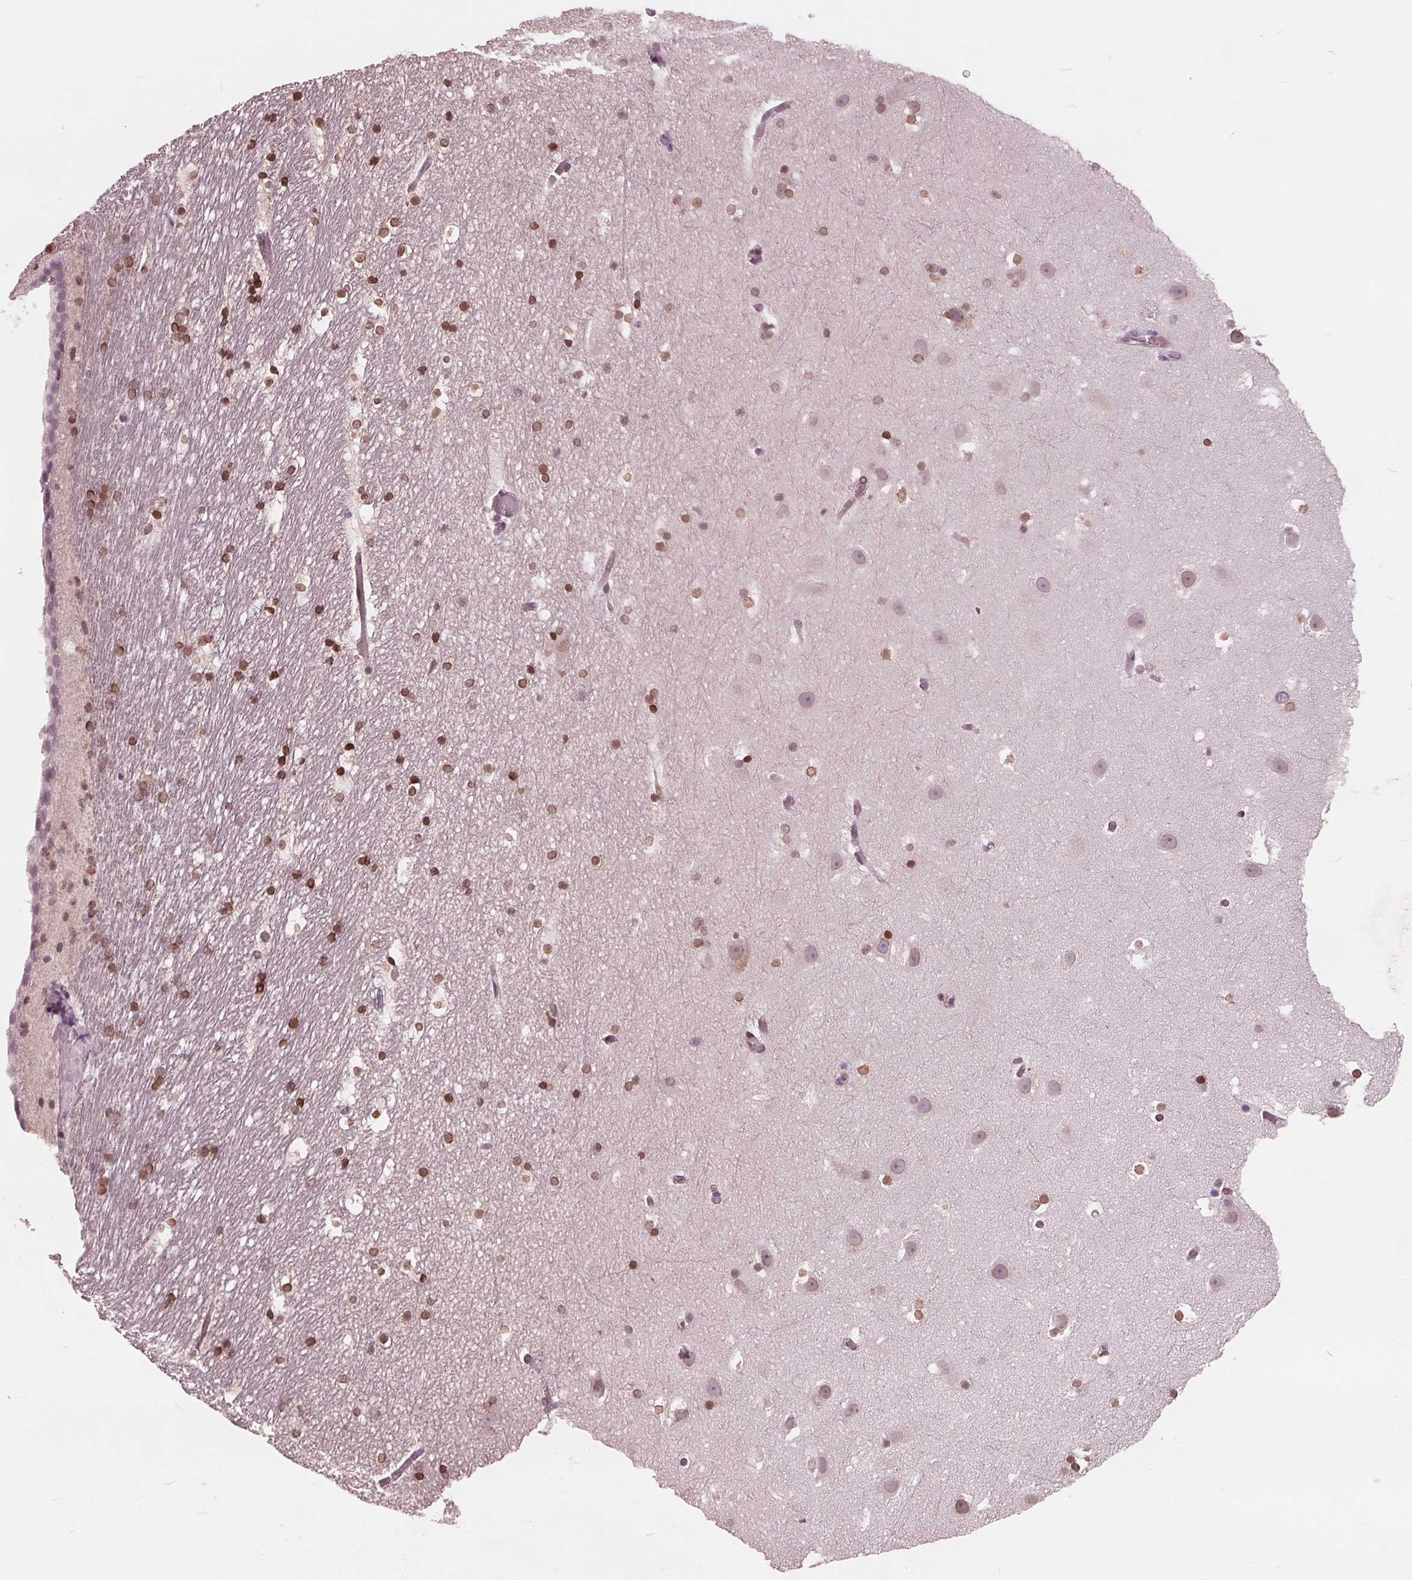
{"staining": {"intensity": "strong", "quantity": "<25%", "location": "nuclear"}, "tissue": "hippocampus", "cell_type": "Glial cells", "image_type": "normal", "snomed": [{"axis": "morphology", "description": "Normal tissue, NOS"}, {"axis": "topography", "description": "Hippocampus"}], "caption": "IHC photomicrograph of benign human hippocampus stained for a protein (brown), which reveals medium levels of strong nuclear positivity in approximately <25% of glial cells.", "gene": "NUP210", "patient": {"sex": "male", "age": 26}}